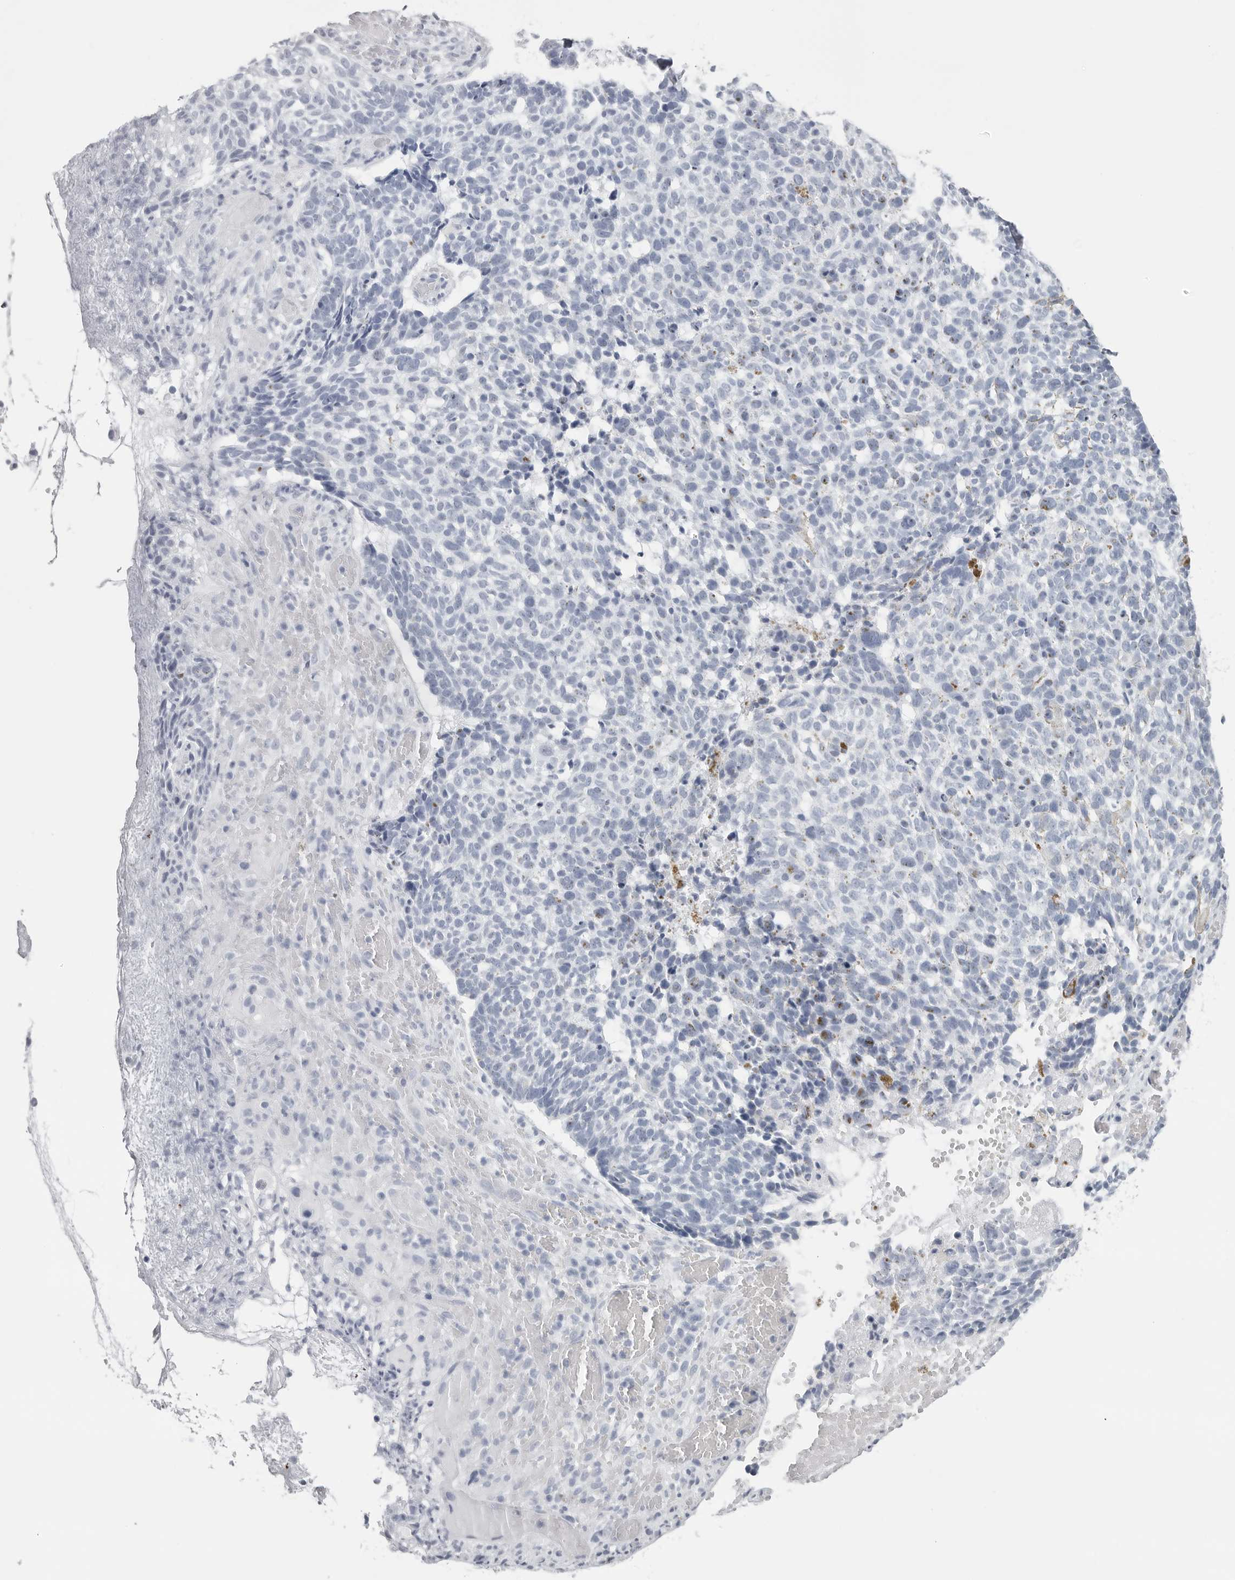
{"staining": {"intensity": "negative", "quantity": "none", "location": "none"}, "tissue": "skin cancer", "cell_type": "Tumor cells", "image_type": "cancer", "snomed": [{"axis": "morphology", "description": "Basal cell carcinoma"}, {"axis": "topography", "description": "Skin"}], "caption": "This is a histopathology image of immunohistochemistry (IHC) staining of basal cell carcinoma (skin), which shows no staining in tumor cells. Brightfield microscopy of immunohistochemistry (IHC) stained with DAB (3,3'-diaminobenzidine) (brown) and hematoxylin (blue), captured at high magnification.", "gene": "CST2", "patient": {"sex": "male", "age": 85}}